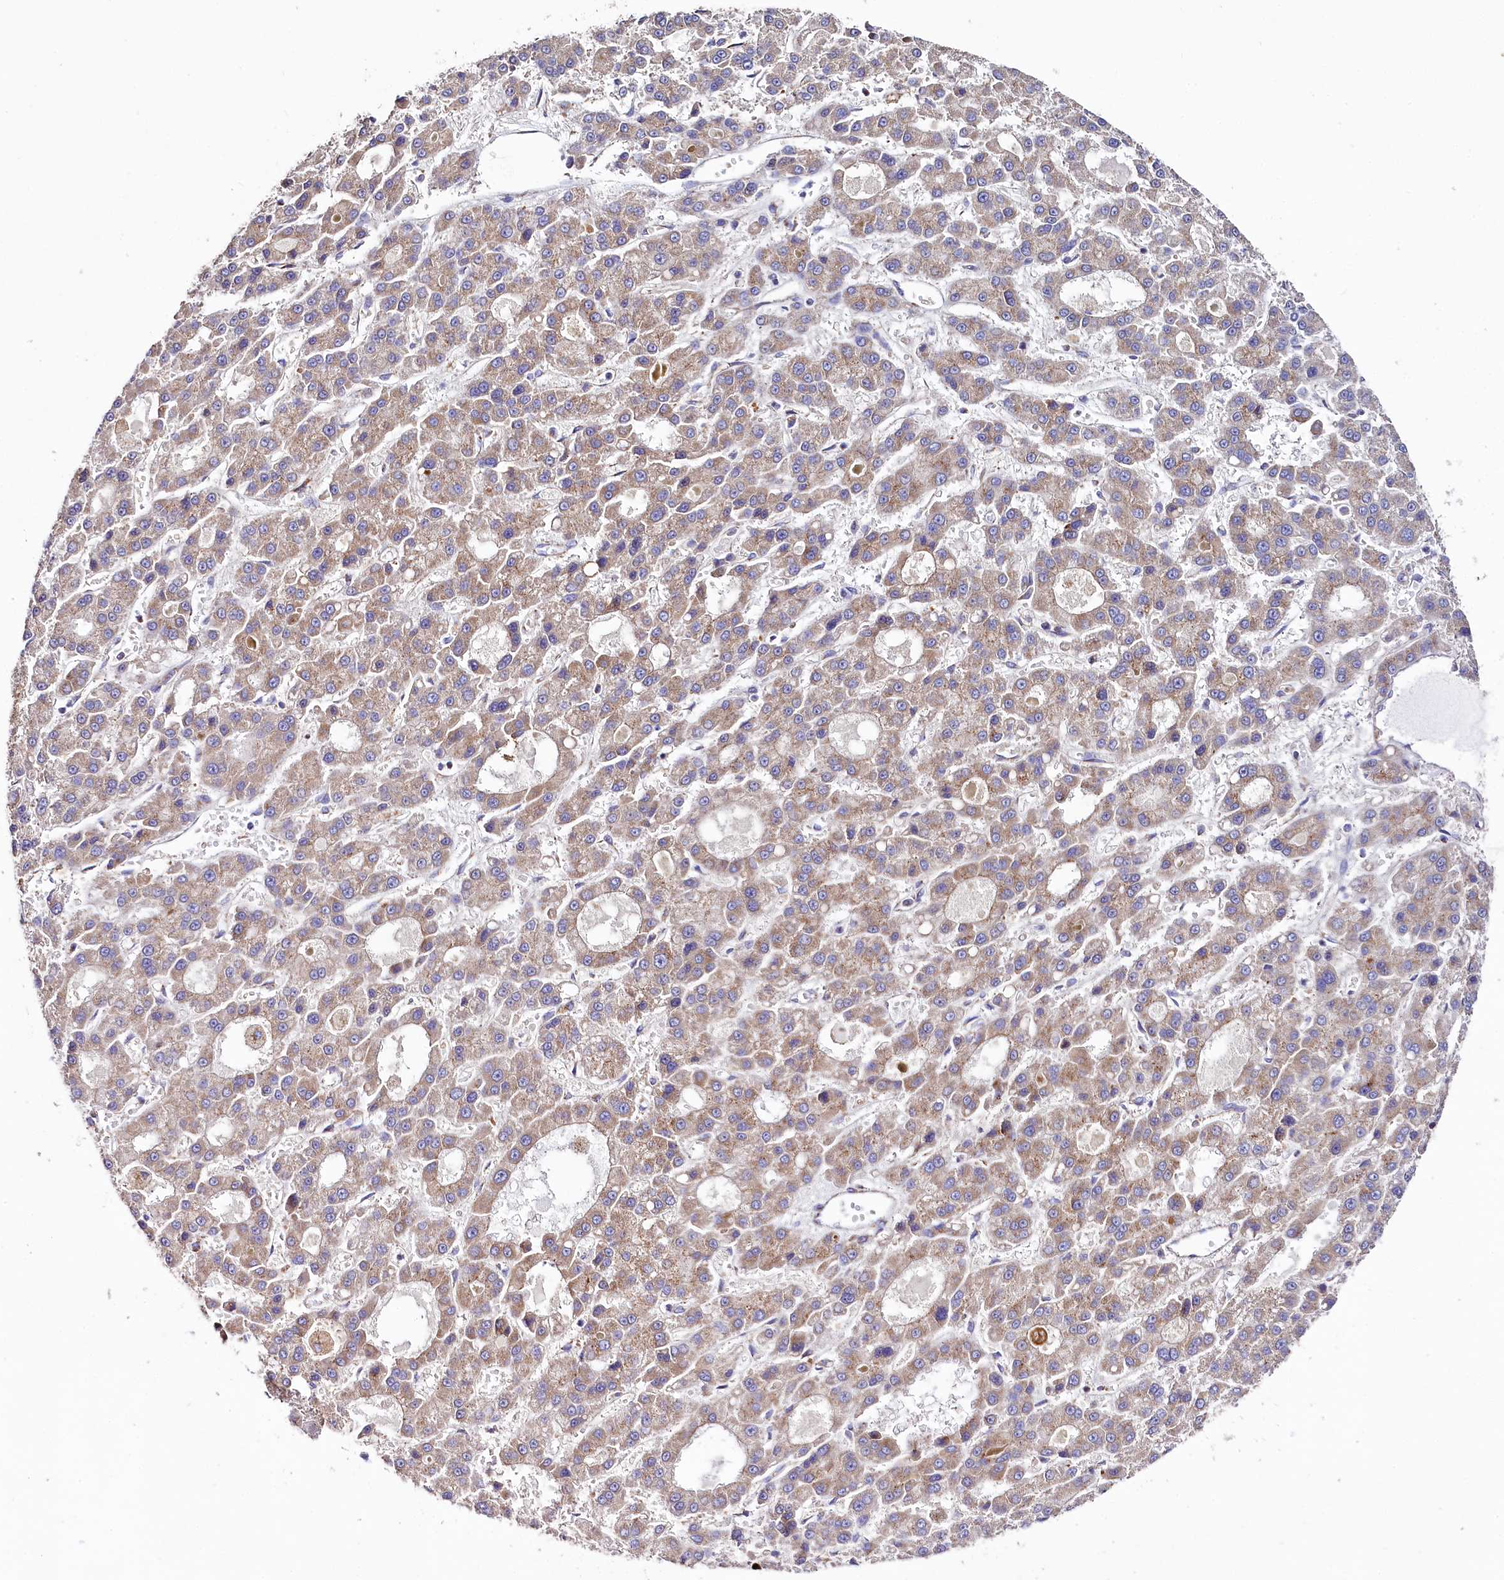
{"staining": {"intensity": "weak", "quantity": ">75%", "location": "cytoplasmic/membranous"}, "tissue": "liver cancer", "cell_type": "Tumor cells", "image_type": "cancer", "snomed": [{"axis": "morphology", "description": "Carcinoma, Hepatocellular, NOS"}, {"axis": "topography", "description": "Liver"}], "caption": "Protein expression analysis of liver hepatocellular carcinoma demonstrates weak cytoplasmic/membranous positivity in about >75% of tumor cells.", "gene": "APLP2", "patient": {"sex": "male", "age": 70}}